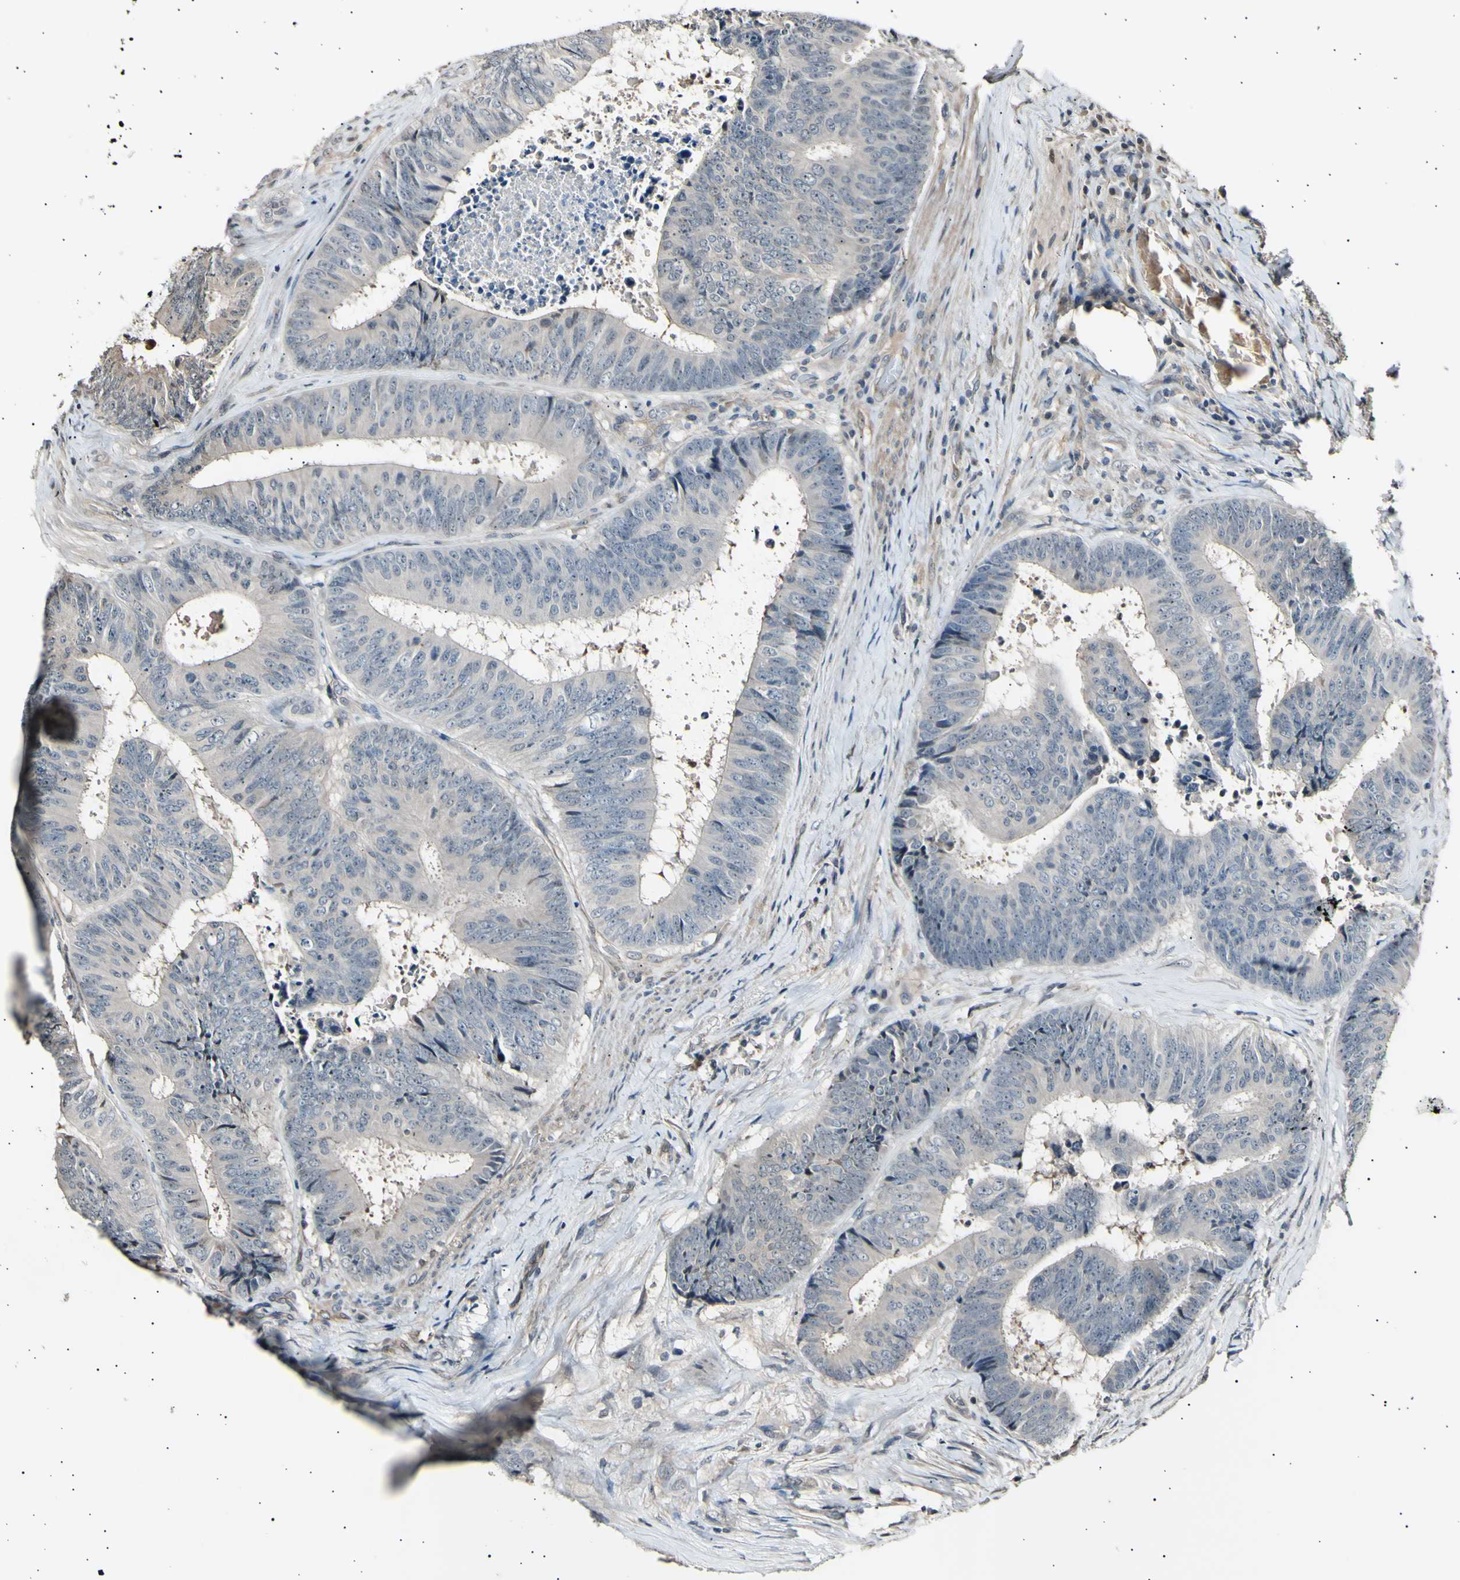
{"staining": {"intensity": "negative", "quantity": "none", "location": "none"}, "tissue": "colorectal cancer", "cell_type": "Tumor cells", "image_type": "cancer", "snomed": [{"axis": "morphology", "description": "Adenocarcinoma, NOS"}, {"axis": "topography", "description": "Rectum"}], "caption": "Tumor cells are negative for protein expression in human colorectal cancer.", "gene": "AK1", "patient": {"sex": "male", "age": 72}}